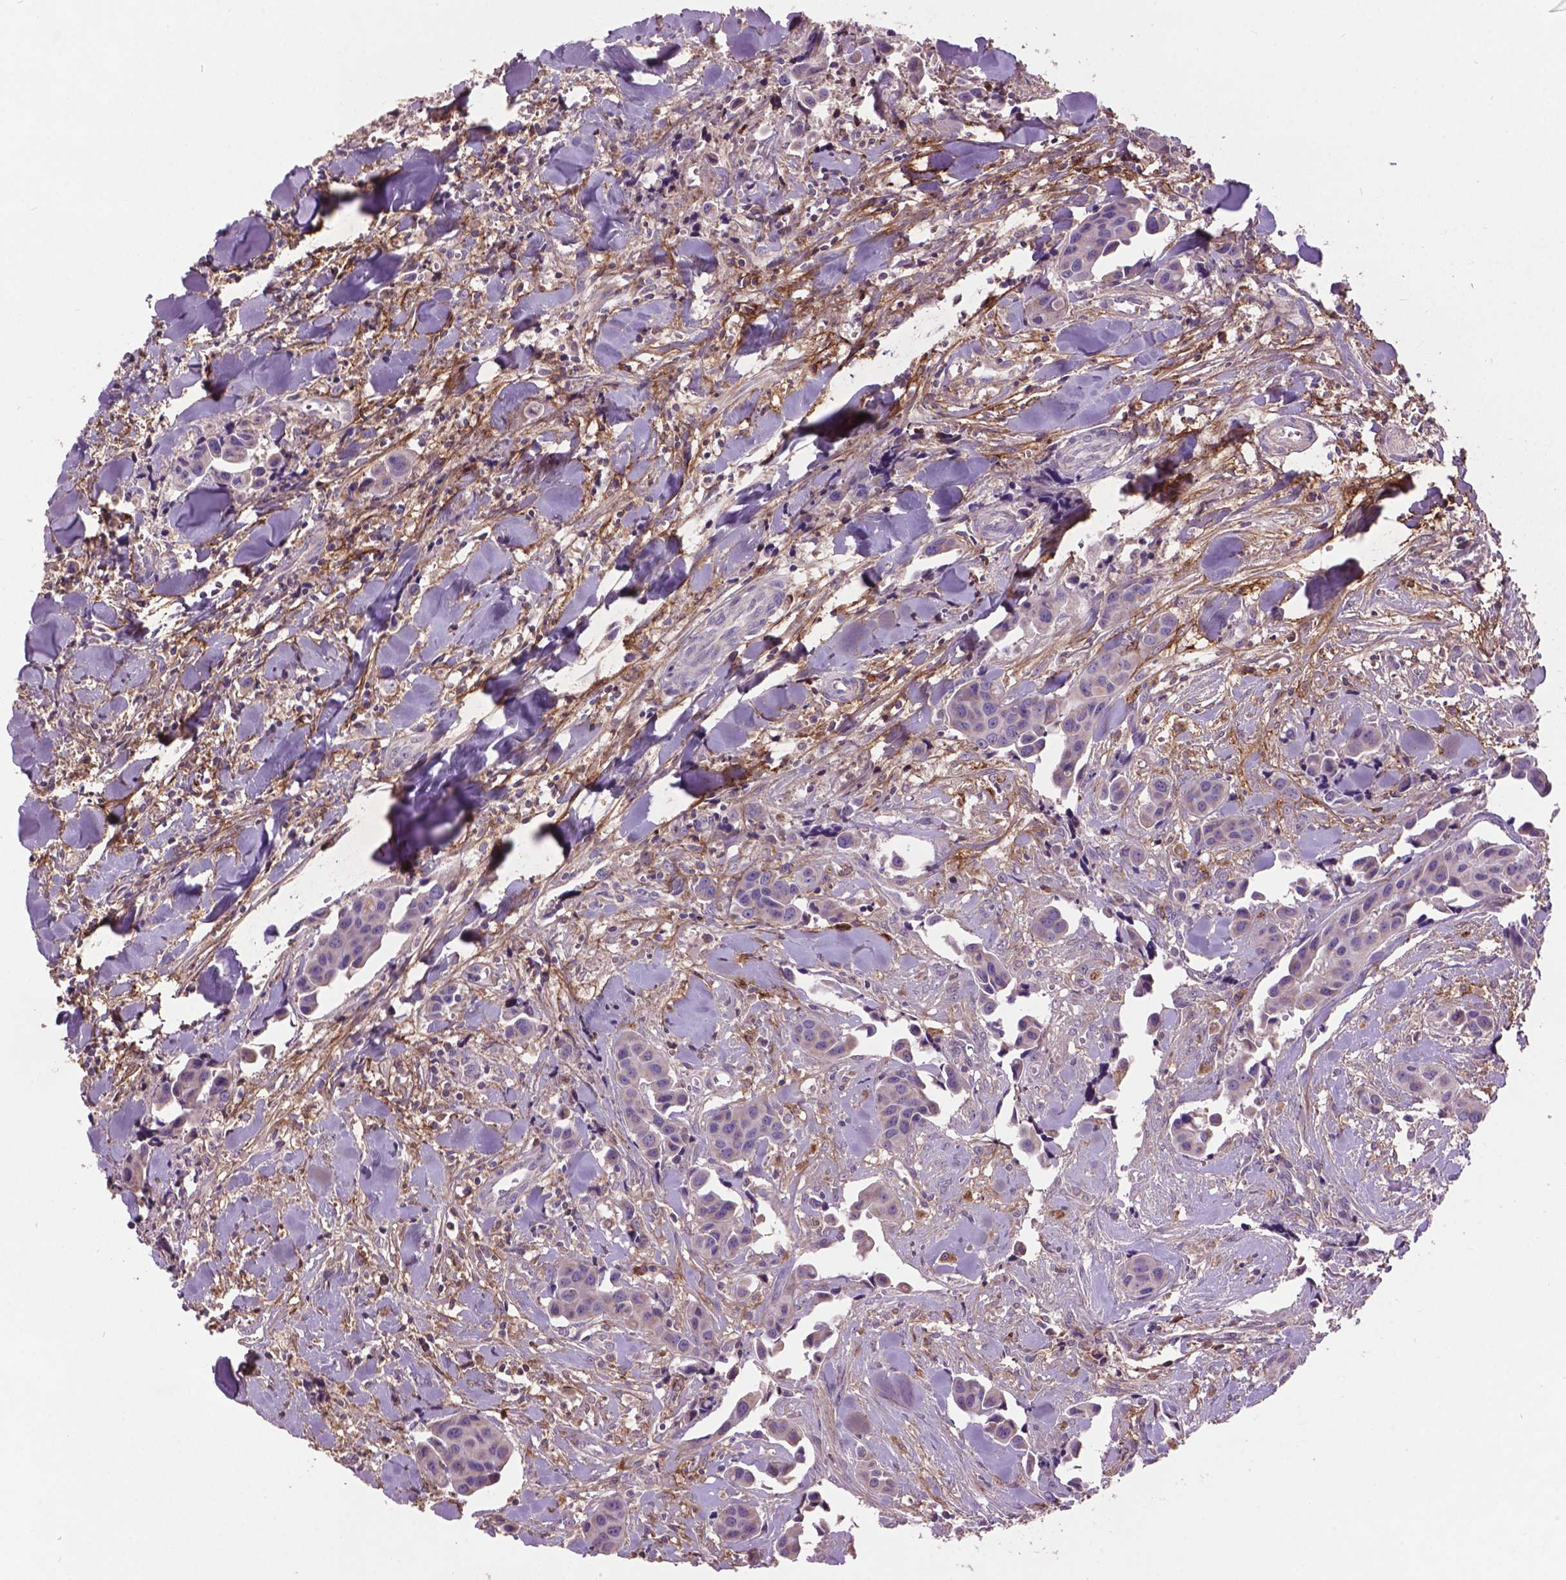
{"staining": {"intensity": "negative", "quantity": "none", "location": "none"}, "tissue": "head and neck cancer", "cell_type": "Tumor cells", "image_type": "cancer", "snomed": [{"axis": "morphology", "description": "Adenocarcinoma, NOS"}, {"axis": "topography", "description": "Head-Neck"}], "caption": "This is an immunohistochemistry (IHC) image of human head and neck adenocarcinoma. There is no staining in tumor cells.", "gene": "LRRC3C", "patient": {"sex": "male", "age": 76}}